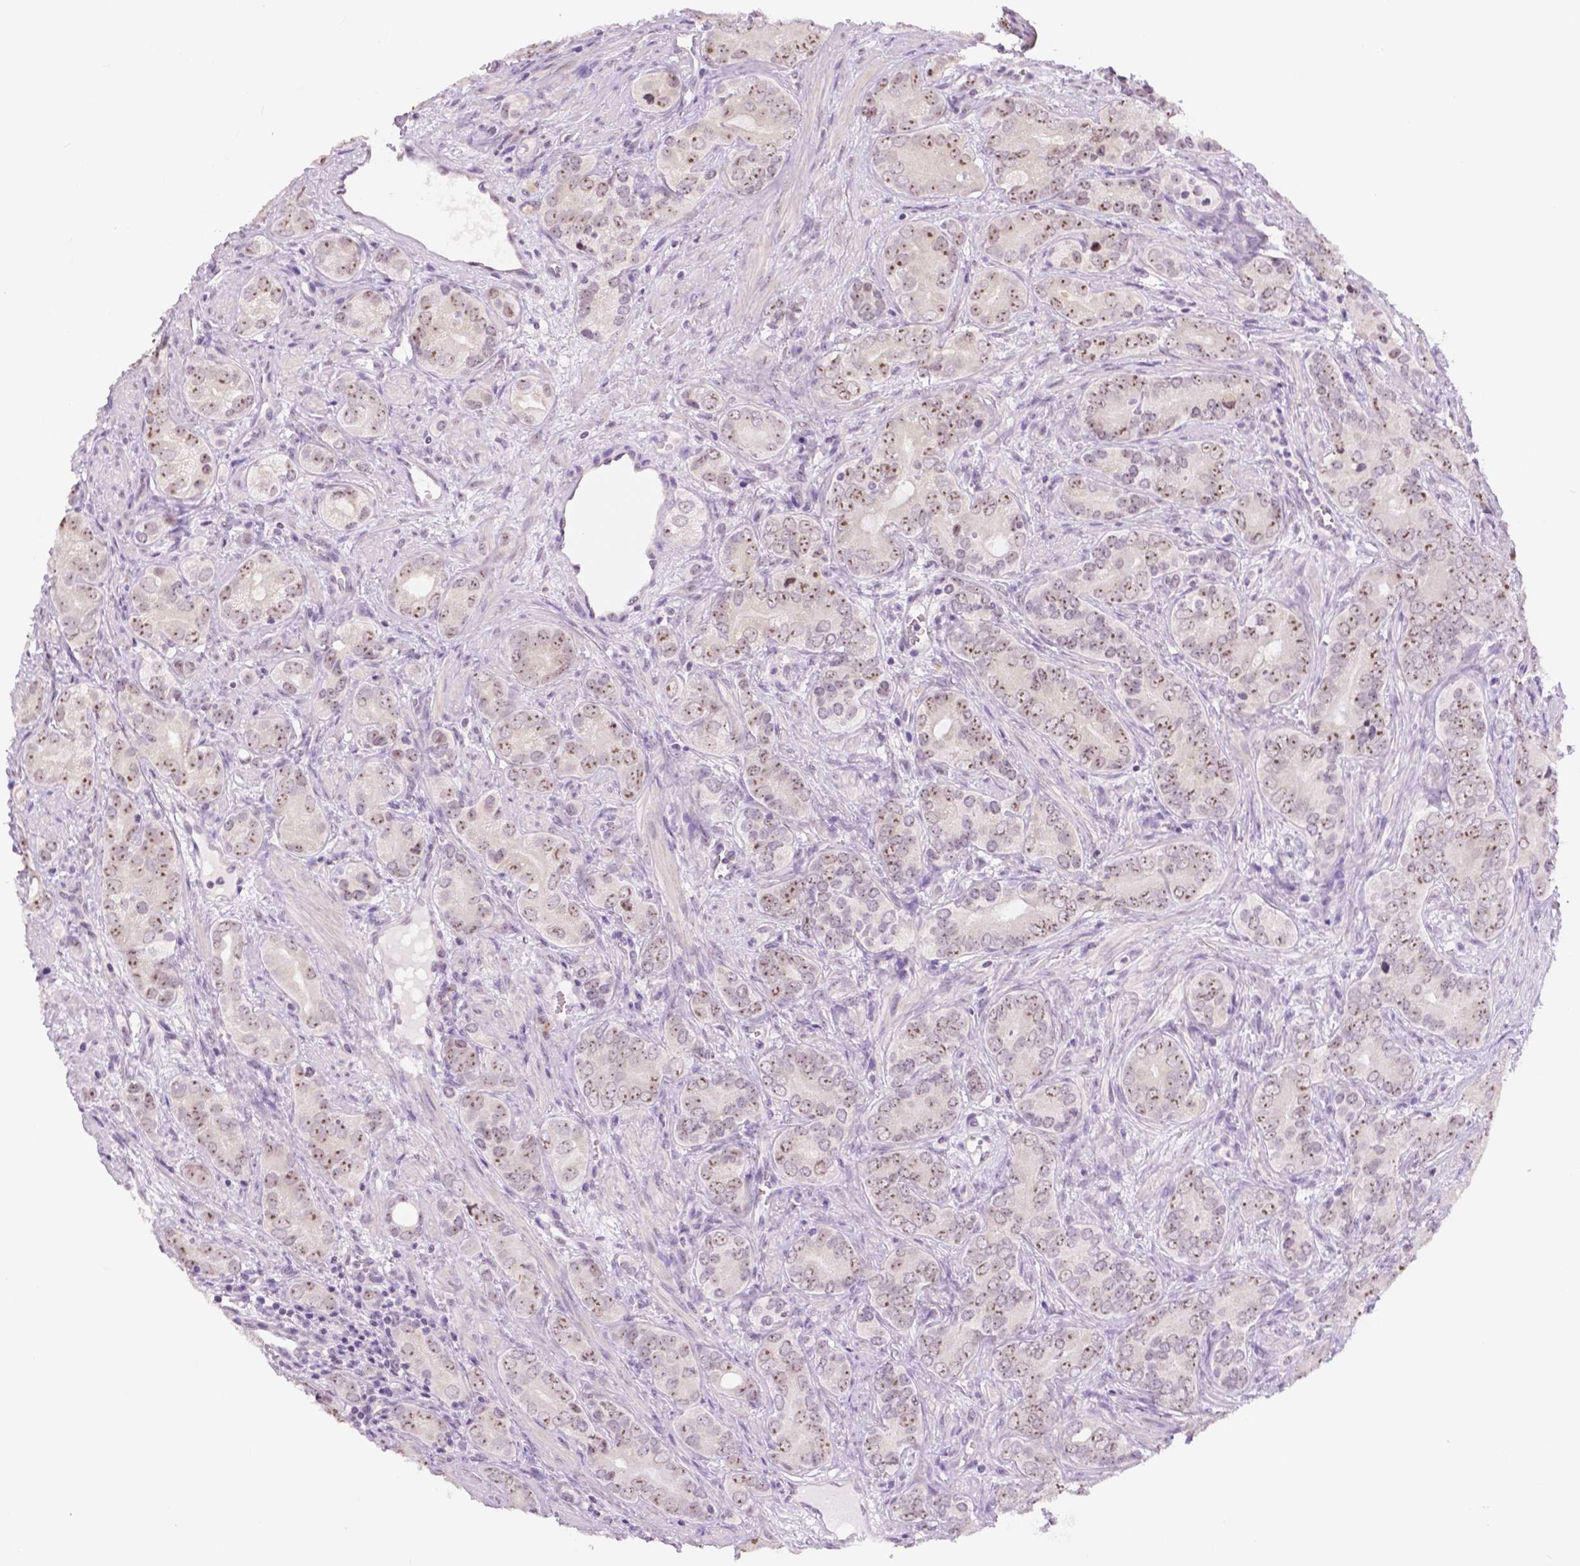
{"staining": {"intensity": "moderate", "quantity": ">75%", "location": "nuclear"}, "tissue": "prostate cancer", "cell_type": "Tumor cells", "image_type": "cancer", "snomed": [{"axis": "morphology", "description": "Adenocarcinoma, High grade"}, {"axis": "topography", "description": "Prostate"}], "caption": "Brown immunohistochemical staining in high-grade adenocarcinoma (prostate) demonstrates moderate nuclear positivity in about >75% of tumor cells.", "gene": "NHP2", "patient": {"sex": "male", "age": 84}}